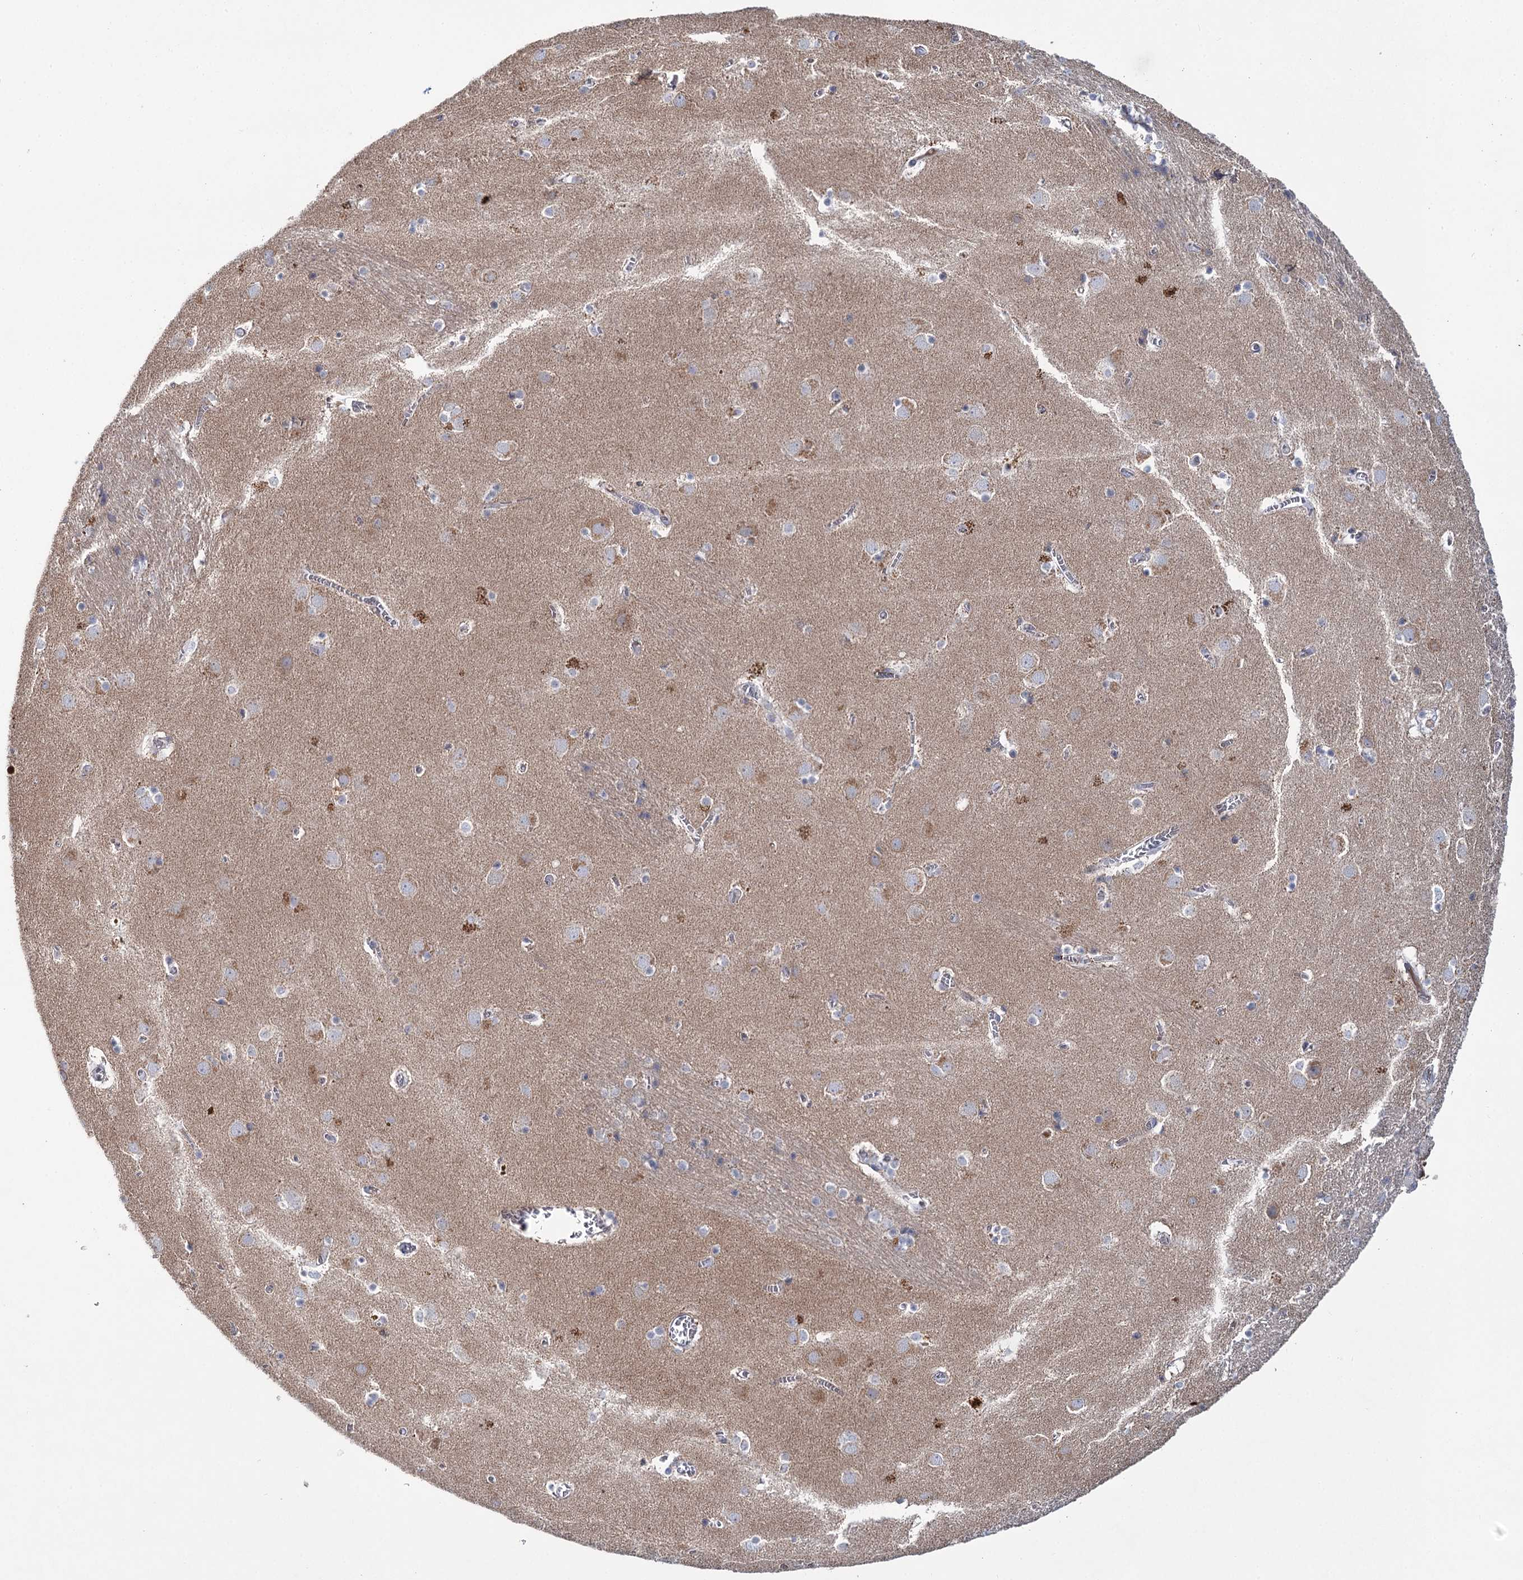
{"staining": {"intensity": "weak", "quantity": "<25%", "location": "cytoplasmic/membranous"}, "tissue": "caudate", "cell_type": "Glial cells", "image_type": "normal", "snomed": [{"axis": "morphology", "description": "Normal tissue, NOS"}, {"axis": "topography", "description": "Lateral ventricle wall"}], "caption": "Glial cells show no significant protein expression in benign caudate.", "gene": "ARHGAP44", "patient": {"sex": "male", "age": 70}}